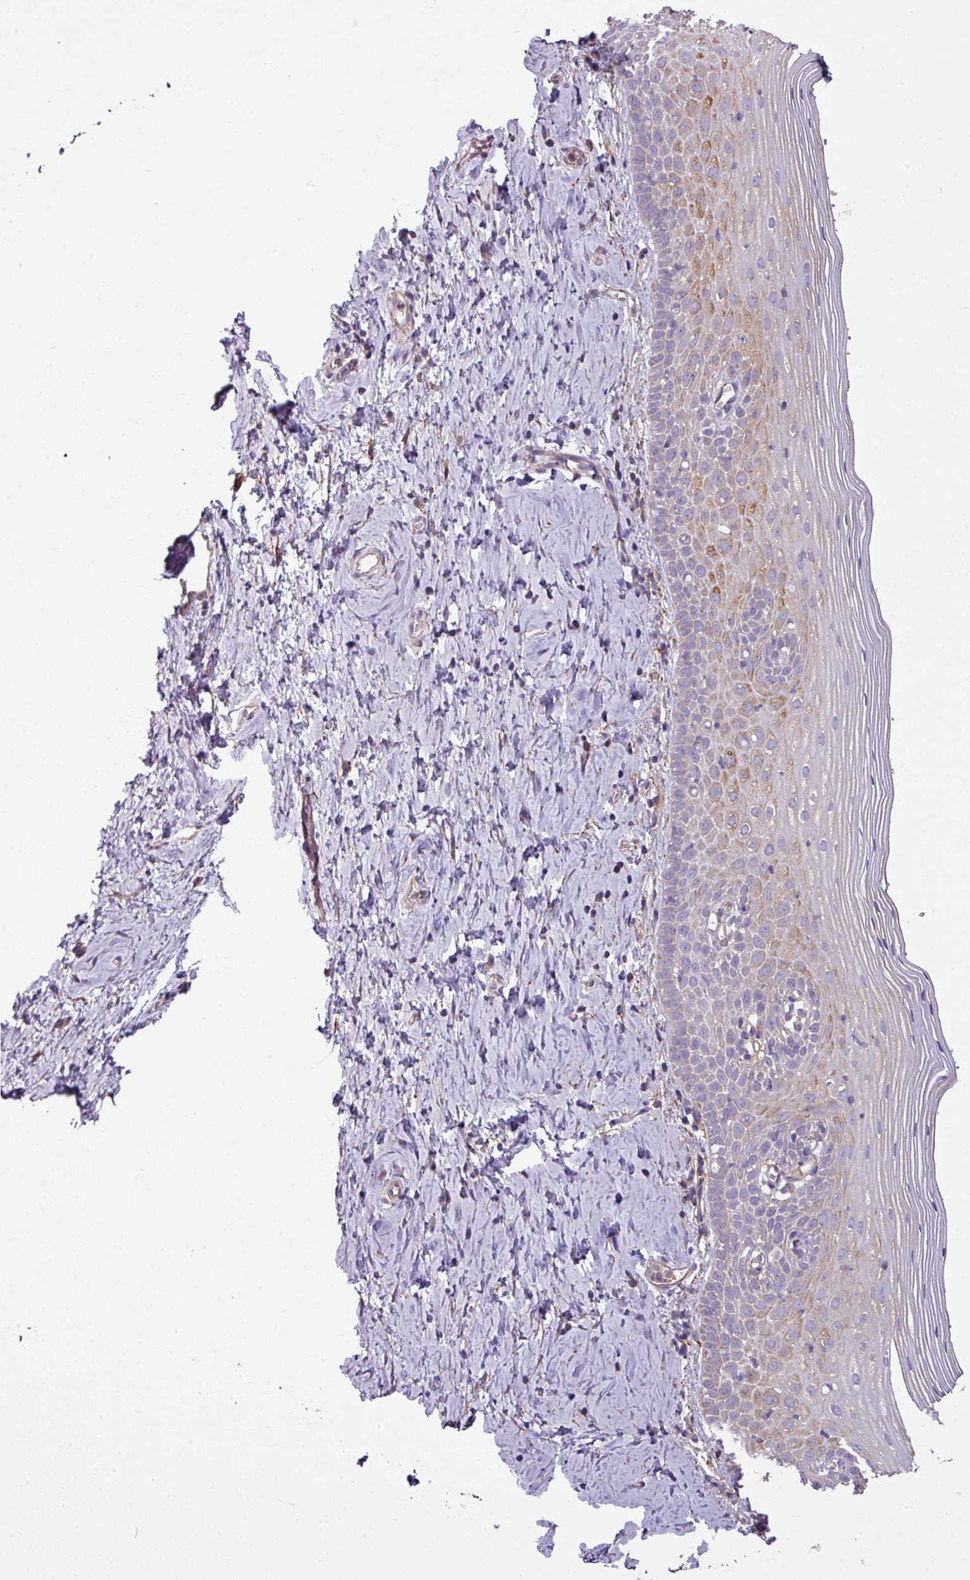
{"staining": {"intensity": "moderate", "quantity": "25%-75%", "location": "cytoplasmic/membranous"}, "tissue": "cervix", "cell_type": "Glandular cells", "image_type": "normal", "snomed": [{"axis": "morphology", "description": "Normal tissue, NOS"}, {"axis": "topography", "description": "Cervix"}], "caption": "Unremarkable cervix demonstrates moderate cytoplasmic/membranous staining in about 25%-75% of glandular cells.", "gene": "XNDC1N", "patient": {"sex": "female", "age": 44}}